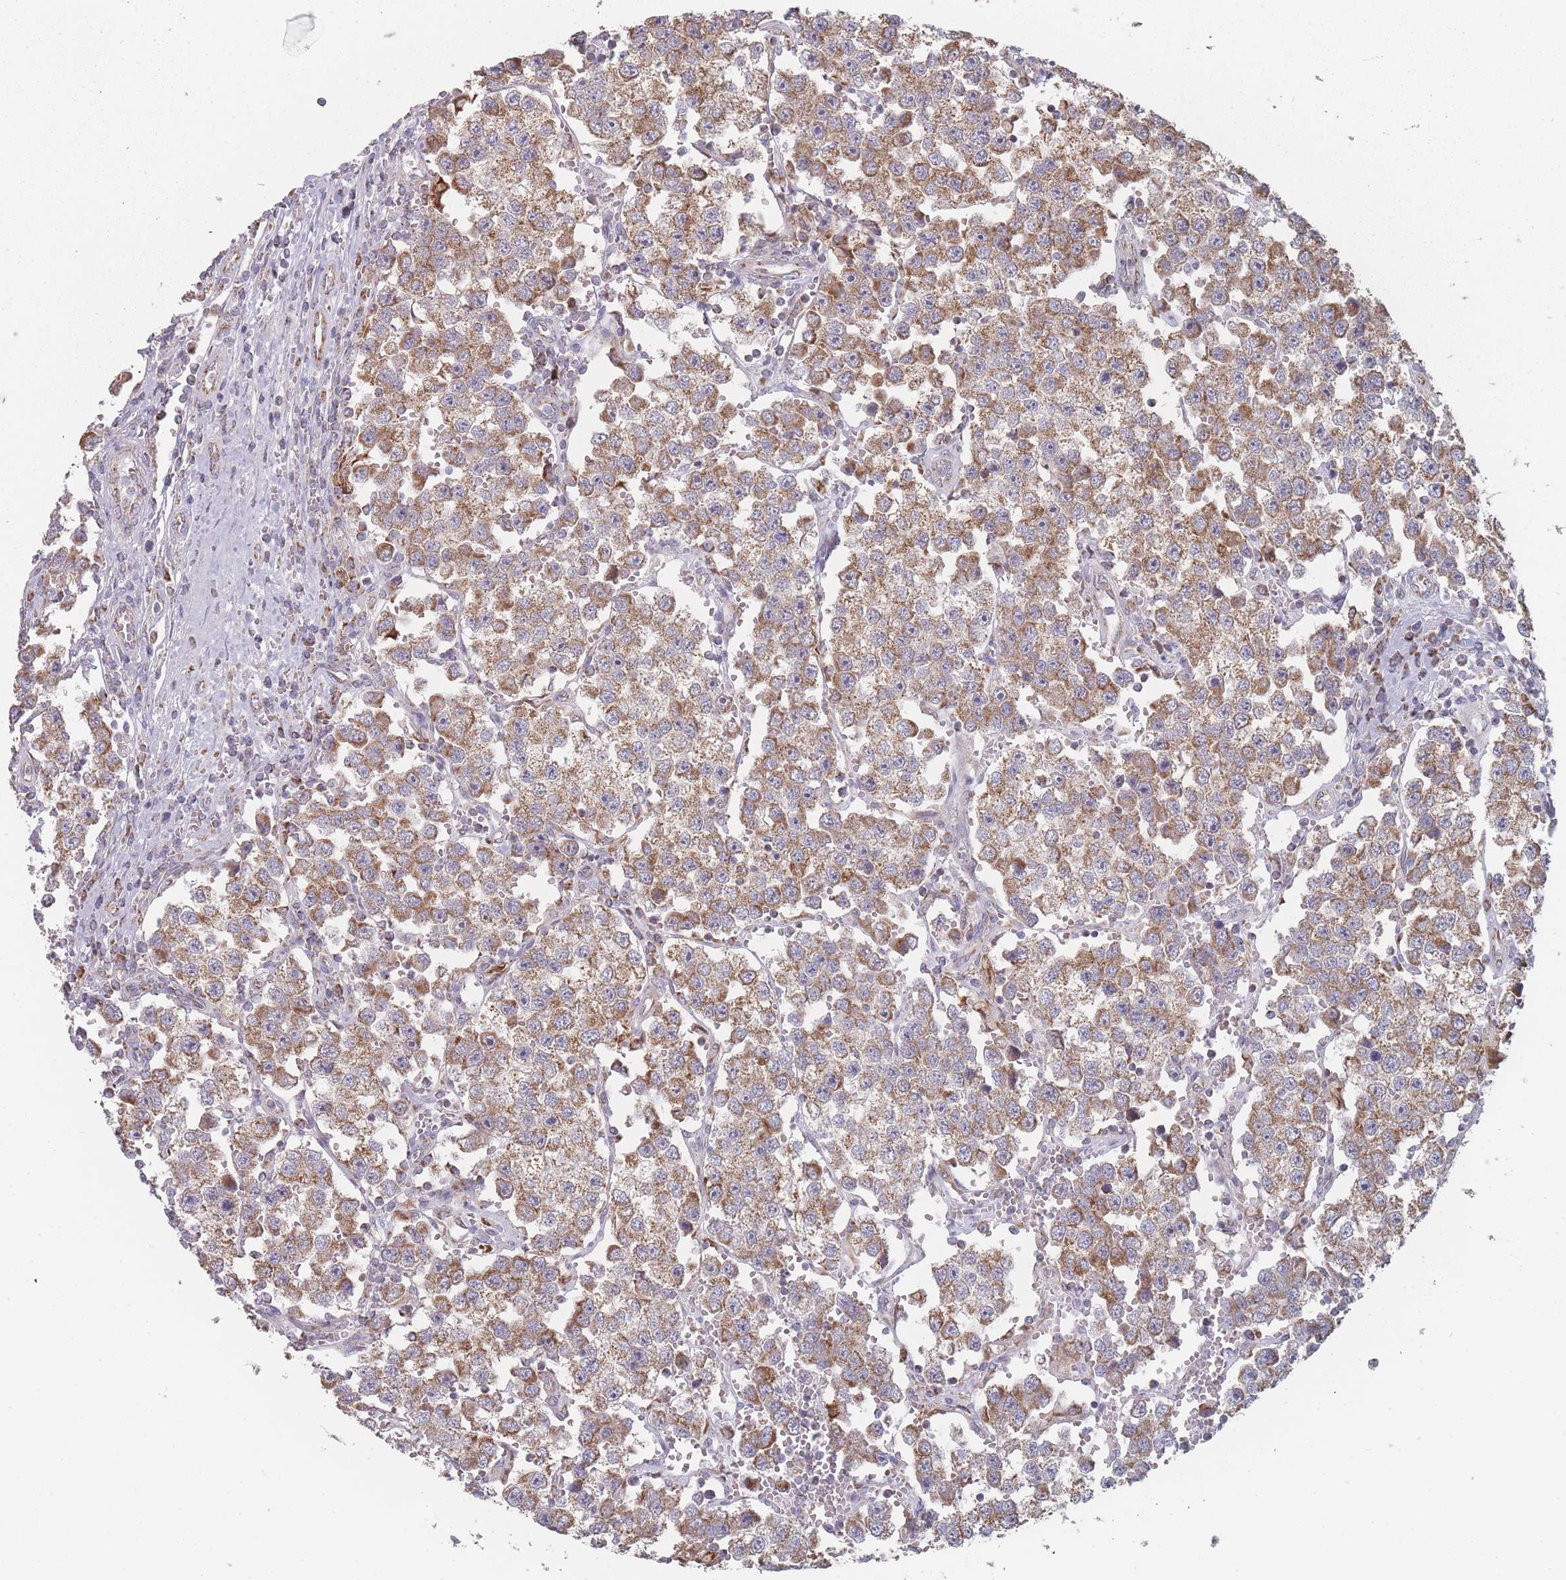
{"staining": {"intensity": "moderate", "quantity": ">75%", "location": "cytoplasmic/membranous"}, "tissue": "testis cancer", "cell_type": "Tumor cells", "image_type": "cancer", "snomed": [{"axis": "morphology", "description": "Seminoma, NOS"}, {"axis": "topography", "description": "Testis"}], "caption": "Immunohistochemistry photomicrograph of human seminoma (testis) stained for a protein (brown), which shows medium levels of moderate cytoplasmic/membranous positivity in about >75% of tumor cells.", "gene": "PSMB3", "patient": {"sex": "male", "age": 37}}